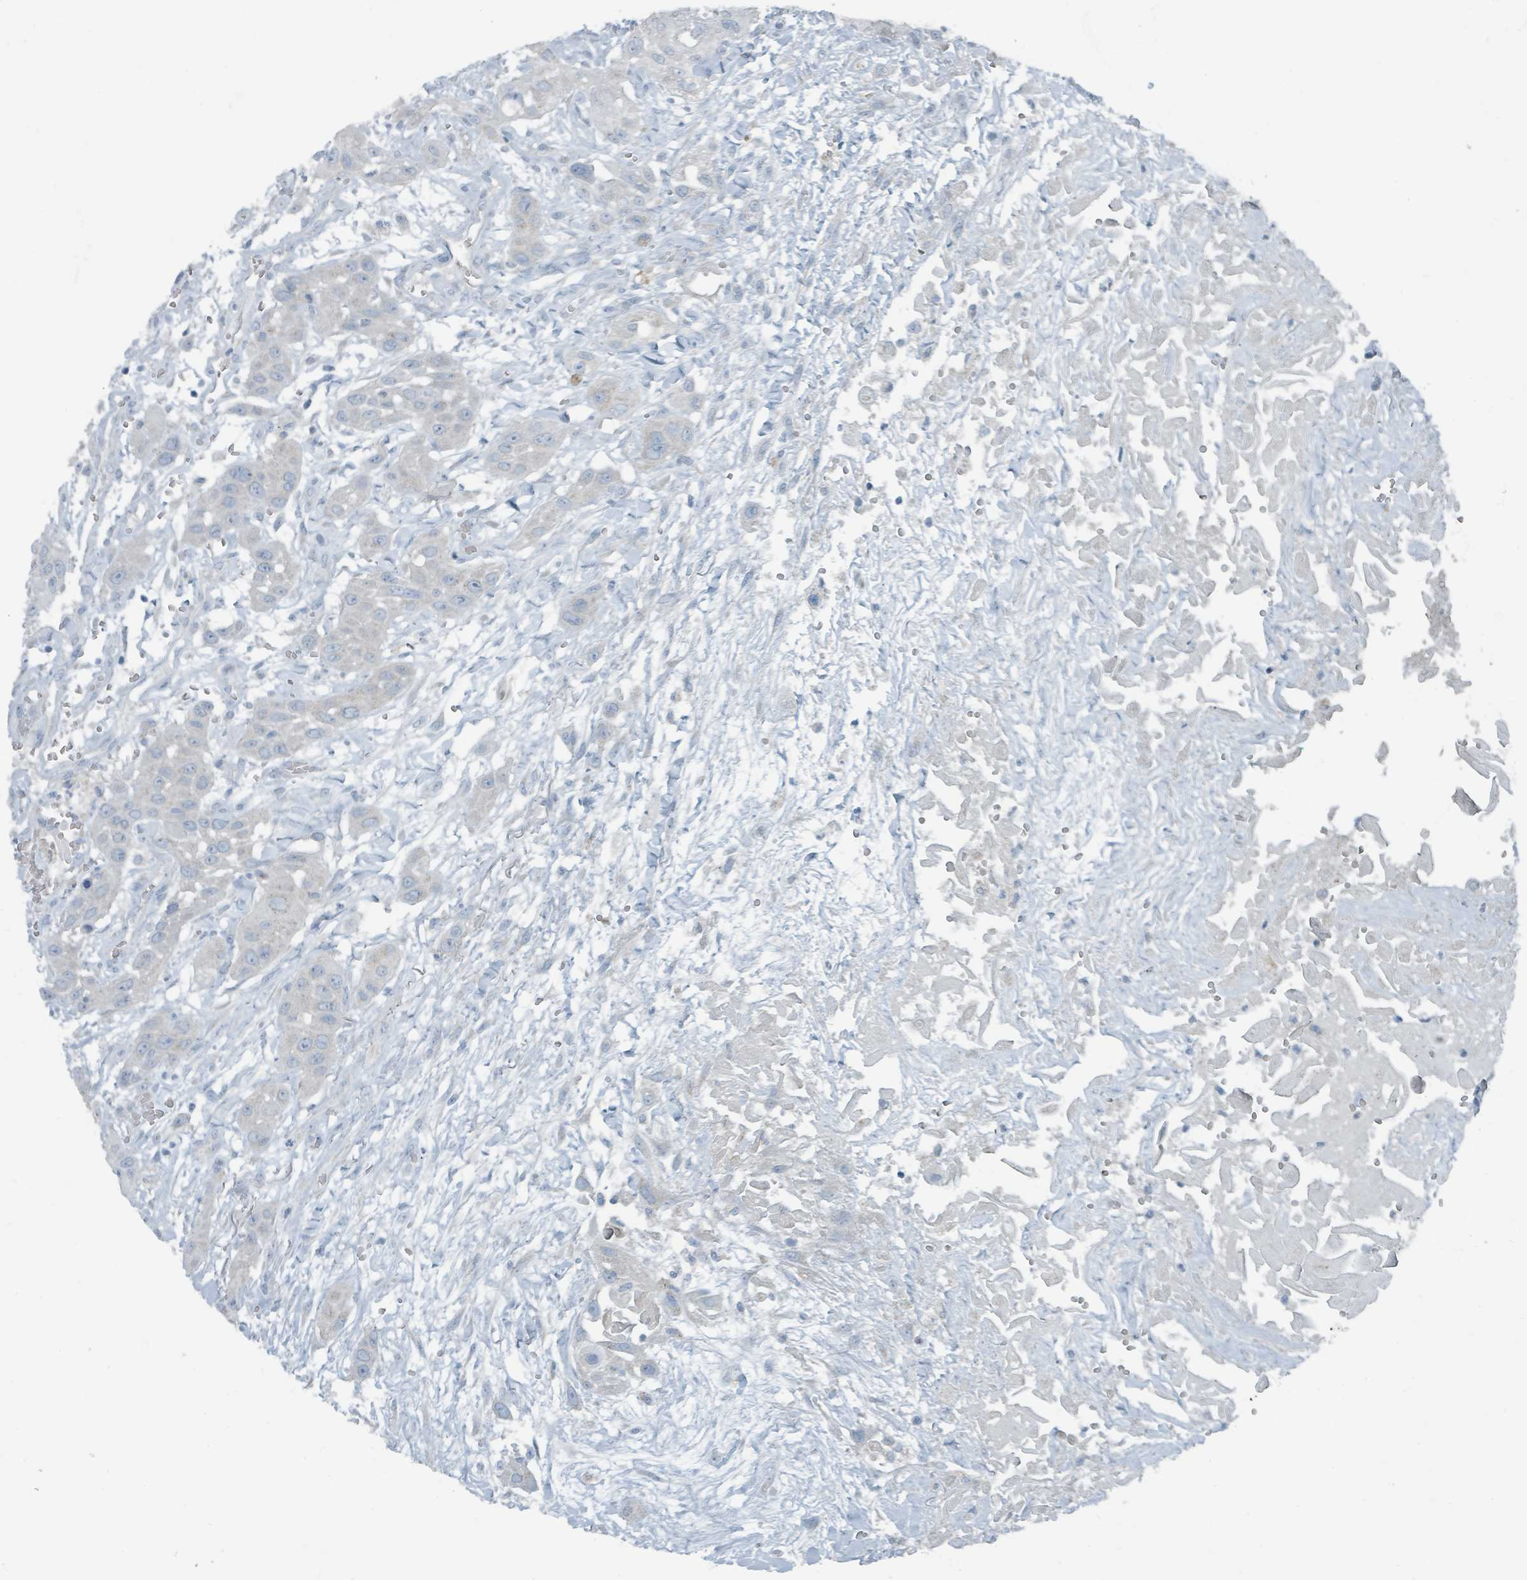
{"staining": {"intensity": "negative", "quantity": "none", "location": "none"}, "tissue": "head and neck cancer", "cell_type": "Tumor cells", "image_type": "cancer", "snomed": [{"axis": "morphology", "description": "Squamous cell carcinoma, NOS"}, {"axis": "topography", "description": "Head-Neck"}], "caption": "Immunohistochemistry (IHC) of squamous cell carcinoma (head and neck) reveals no positivity in tumor cells. Brightfield microscopy of immunohistochemistry stained with DAB (brown) and hematoxylin (blue), captured at high magnification.", "gene": "RASA4", "patient": {"sex": "male", "age": 81}}